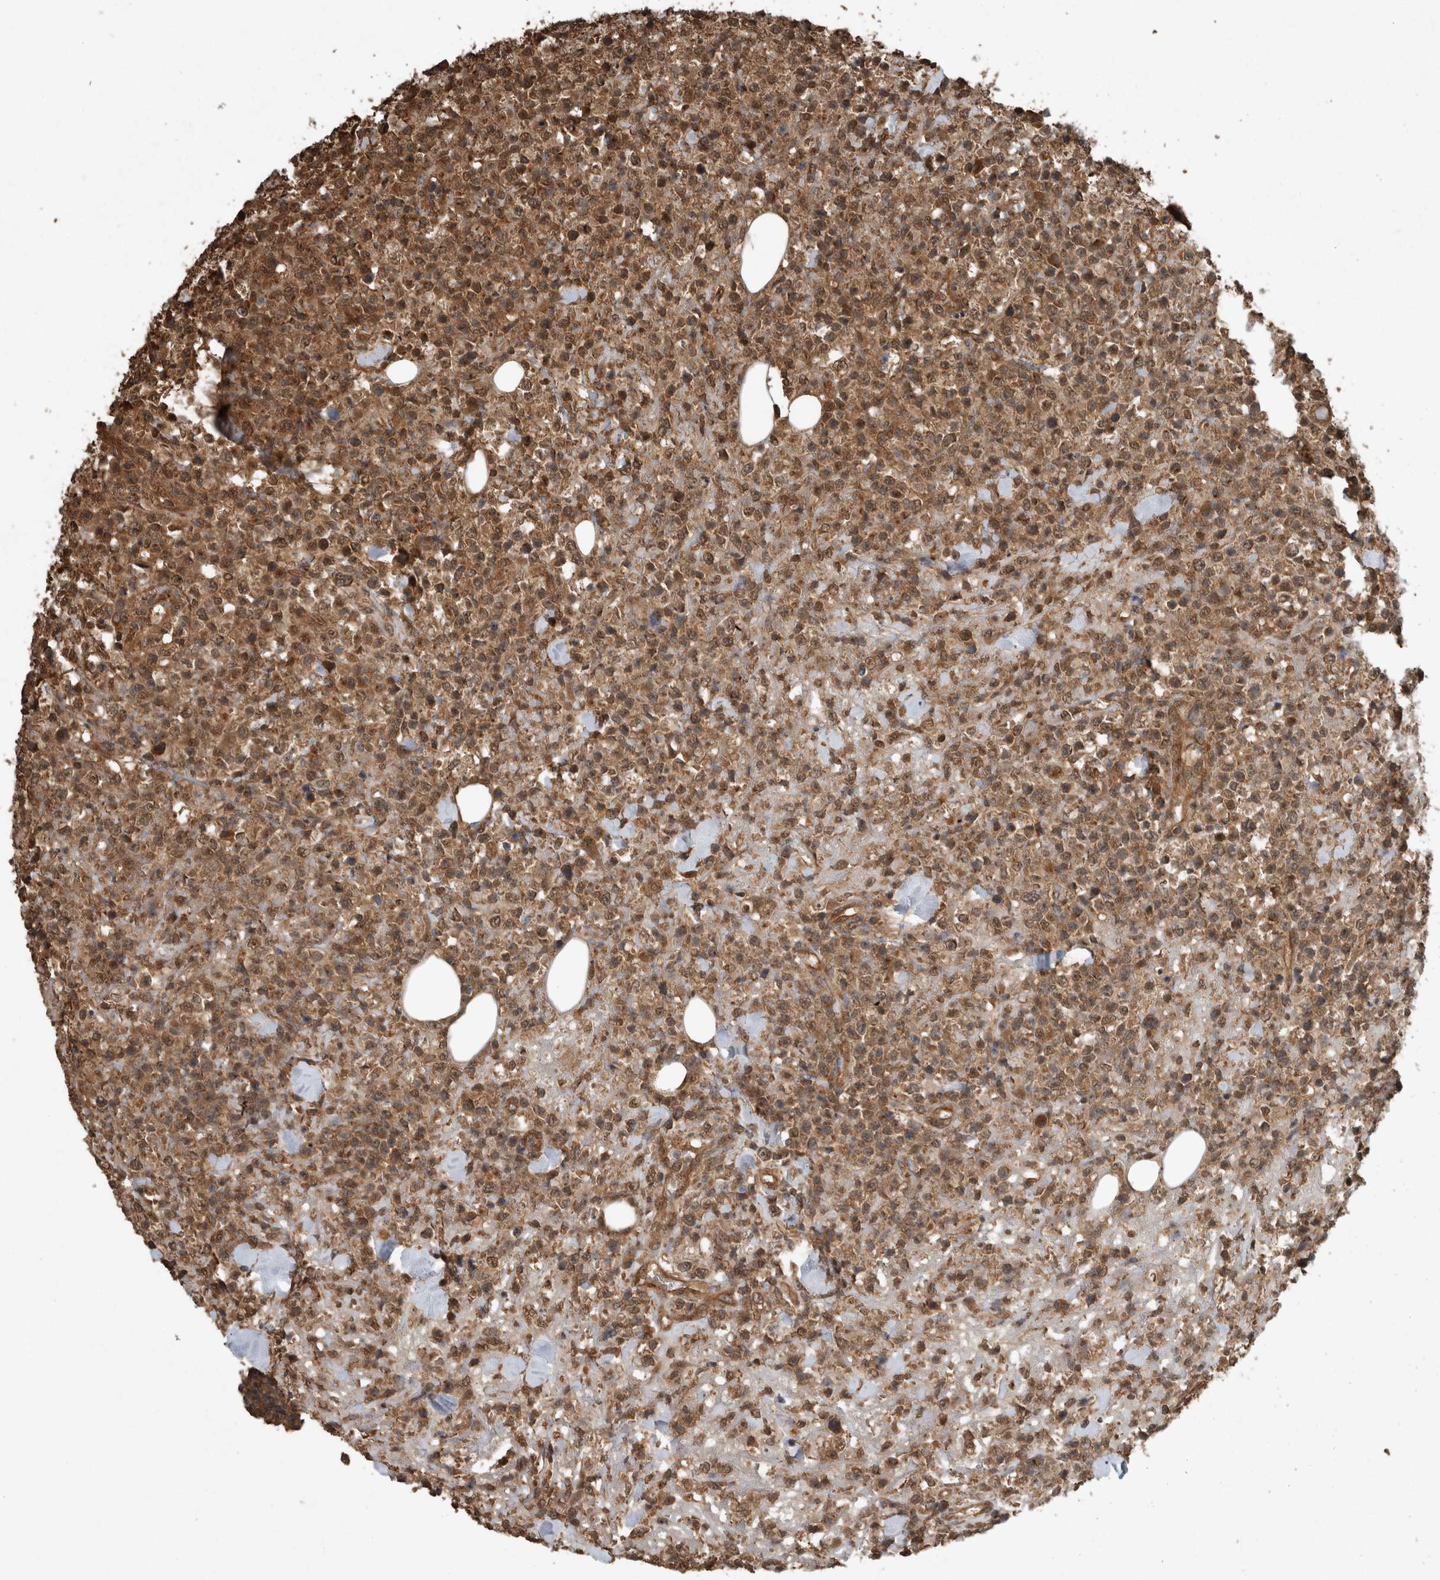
{"staining": {"intensity": "moderate", "quantity": ">75%", "location": "cytoplasmic/membranous,nuclear"}, "tissue": "lymphoma", "cell_type": "Tumor cells", "image_type": "cancer", "snomed": [{"axis": "morphology", "description": "Malignant lymphoma, non-Hodgkin's type, High grade"}, {"axis": "topography", "description": "Colon"}], "caption": "Protein expression analysis of human malignant lymphoma, non-Hodgkin's type (high-grade) reveals moderate cytoplasmic/membranous and nuclear staining in about >75% of tumor cells.", "gene": "ARHGEF12", "patient": {"sex": "female", "age": 53}}